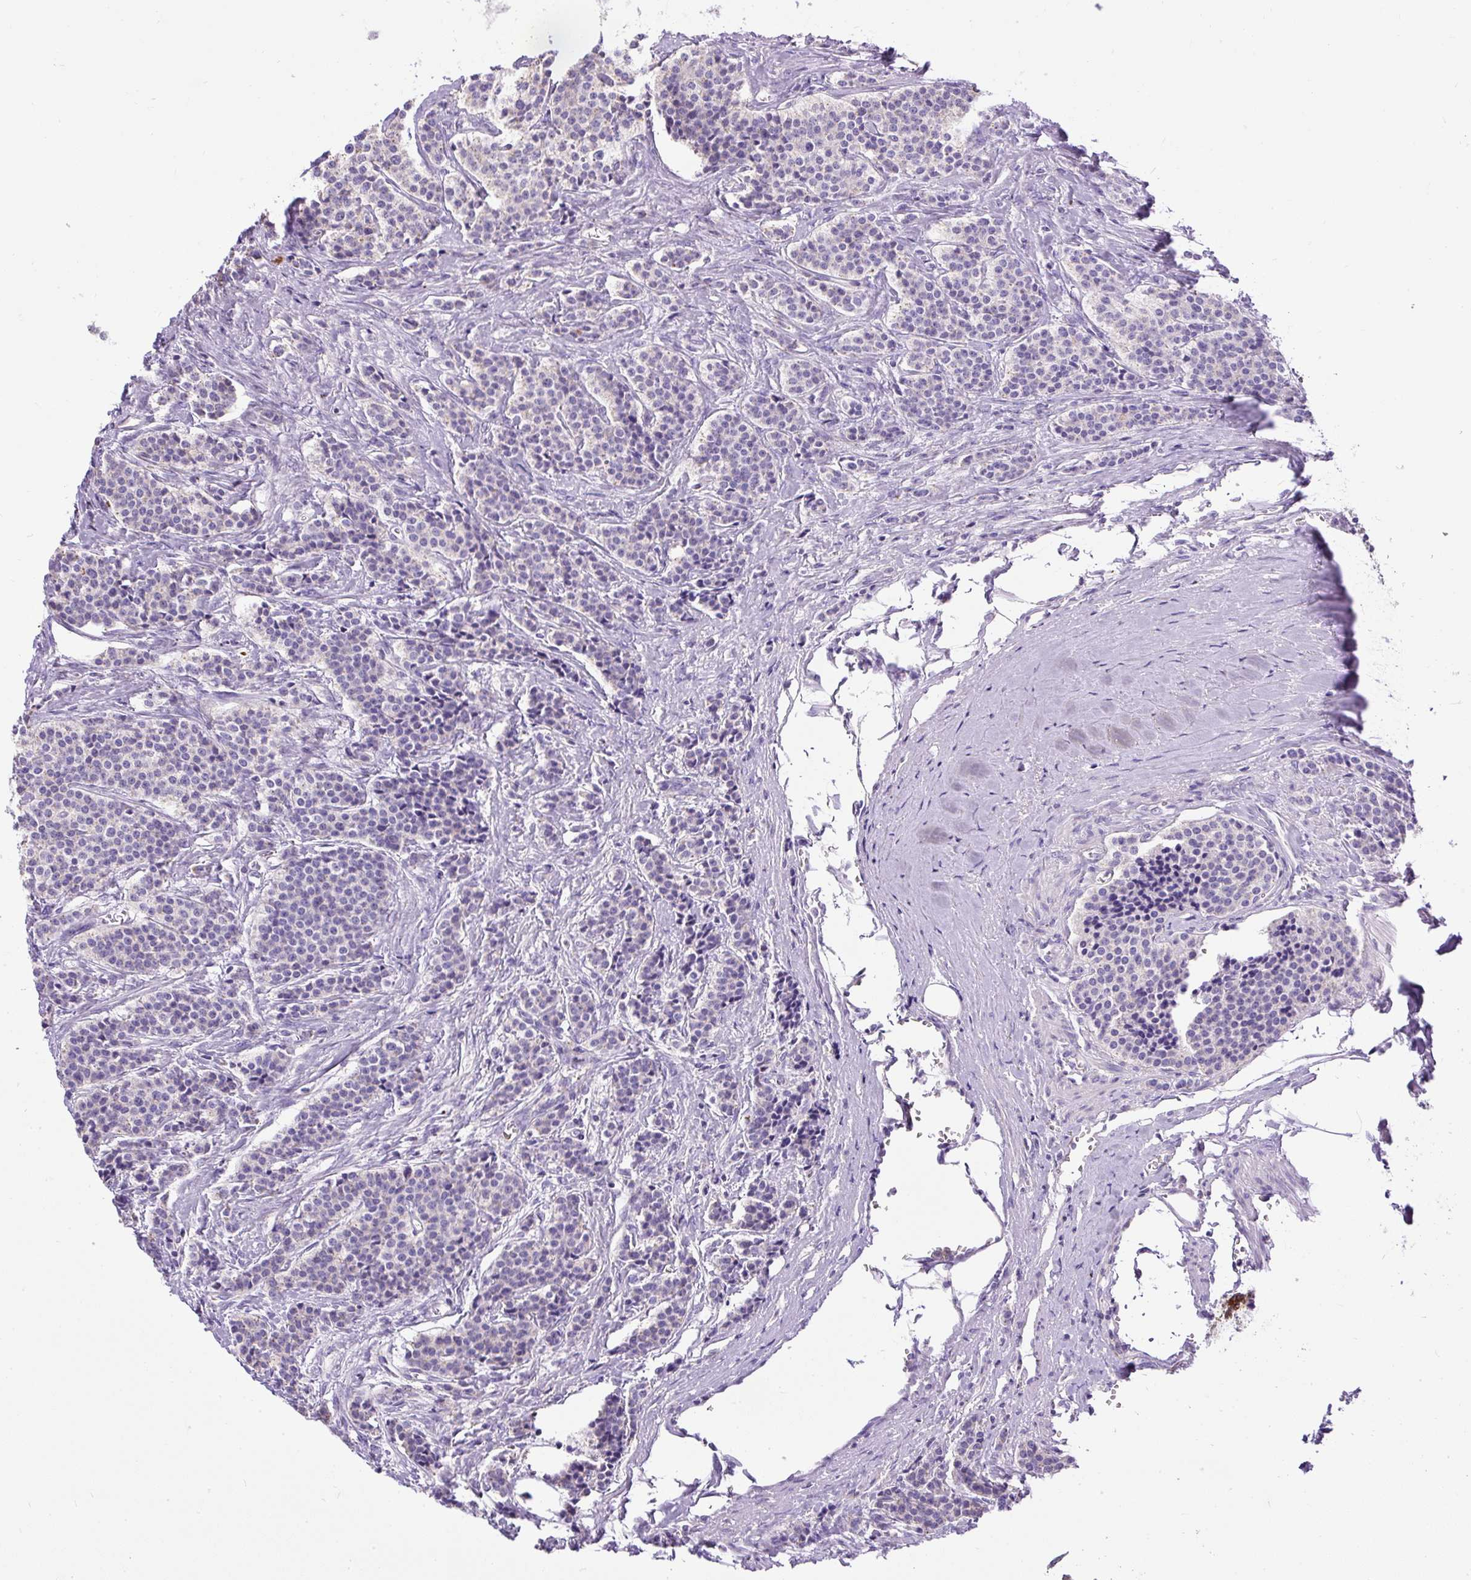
{"staining": {"intensity": "negative", "quantity": "none", "location": "none"}, "tissue": "carcinoid", "cell_type": "Tumor cells", "image_type": "cancer", "snomed": [{"axis": "morphology", "description": "Carcinoid, malignant, NOS"}, {"axis": "topography", "description": "Small intestine"}], "caption": "Protein analysis of carcinoid demonstrates no significant expression in tumor cells.", "gene": "CFAP47", "patient": {"sex": "male", "age": 63}}